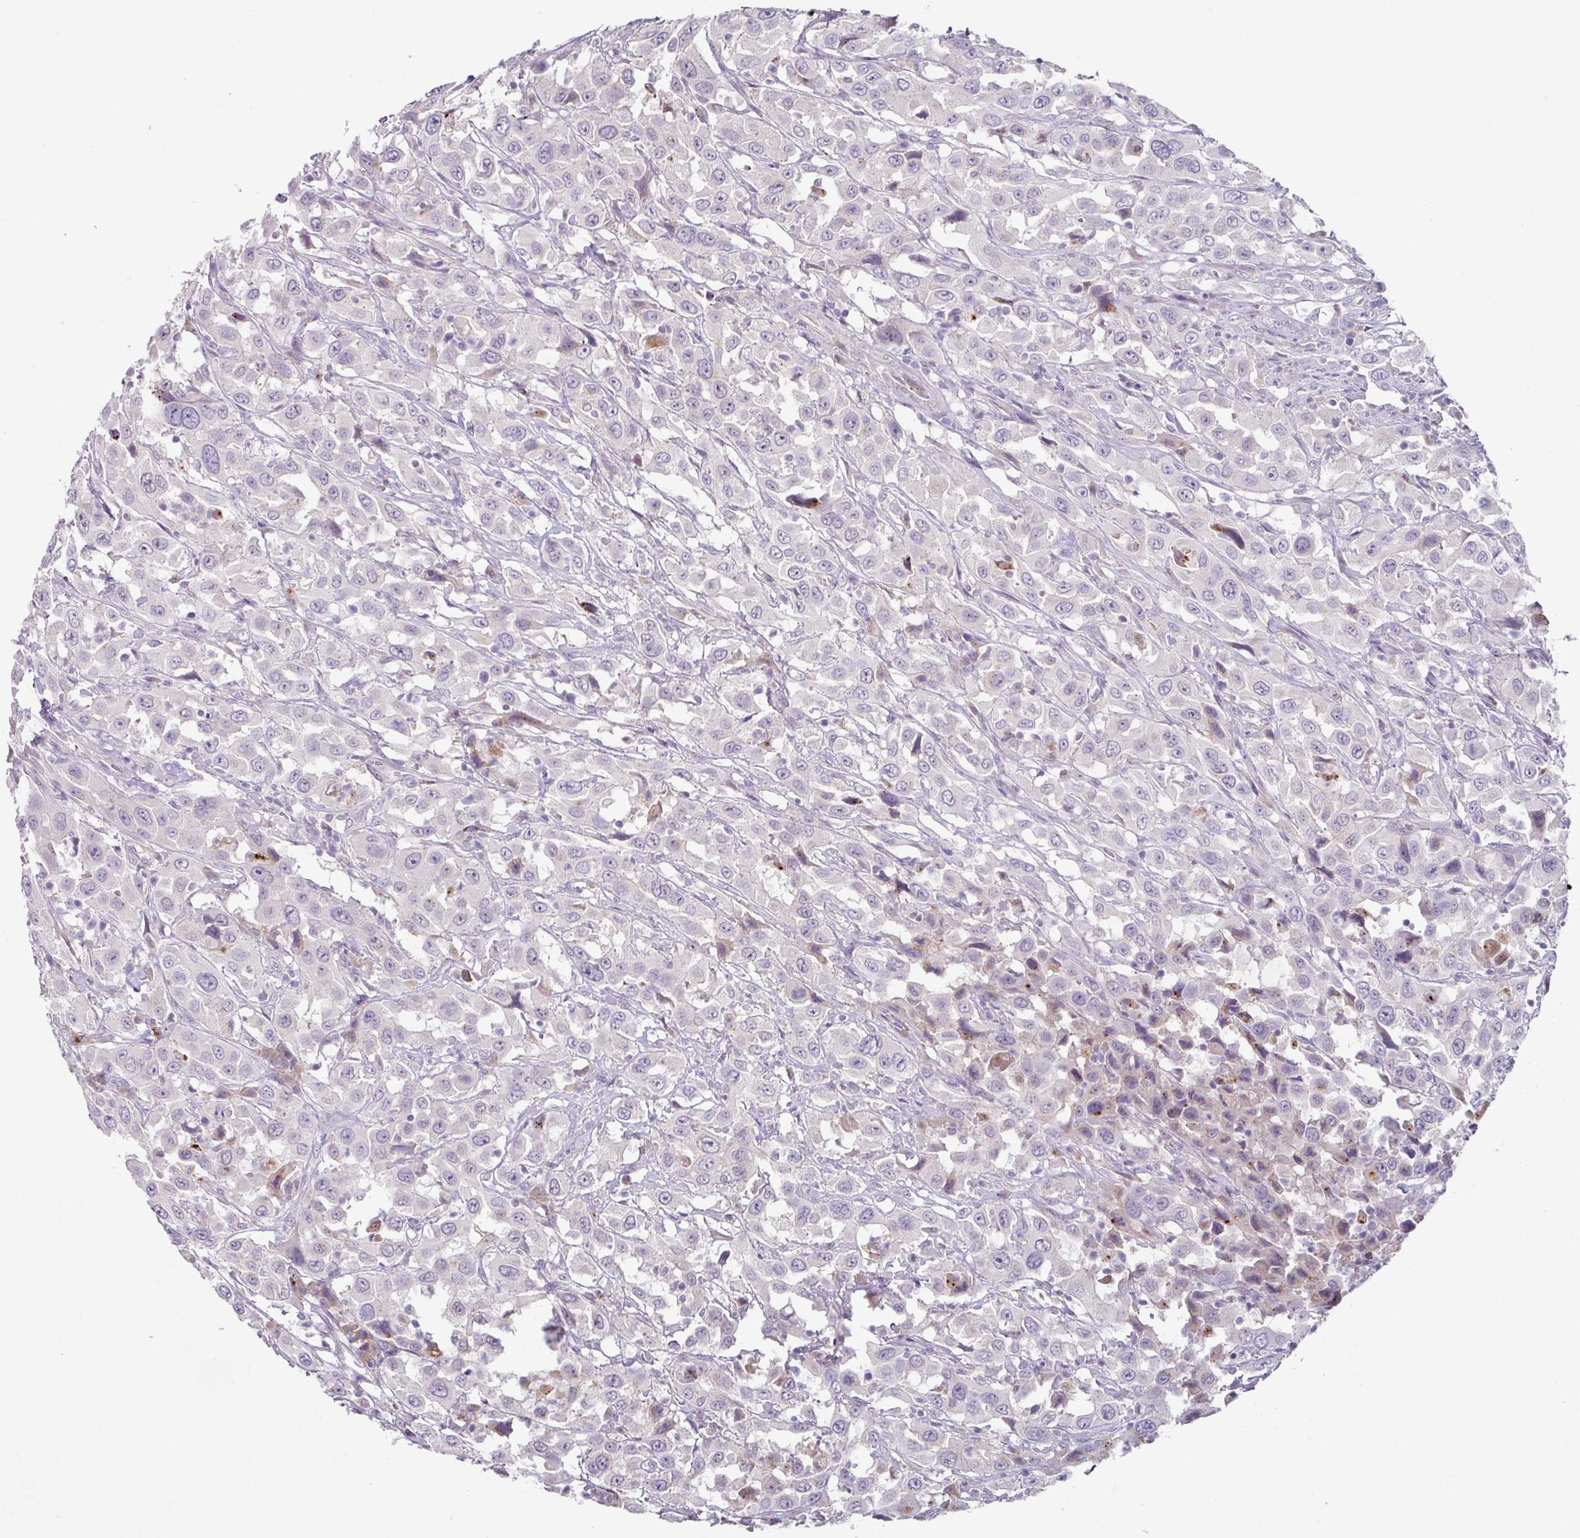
{"staining": {"intensity": "negative", "quantity": "none", "location": "none"}, "tissue": "urothelial cancer", "cell_type": "Tumor cells", "image_type": "cancer", "snomed": [{"axis": "morphology", "description": "Urothelial carcinoma, High grade"}, {"axis": "topography", "description": "Urinary bladder"}], "caption": "Urothelial cancer stained for a protein using immunohistochemistry exhibits no staining tumor cells.", "gene": "PLEKHH3", "patient": {"sex": "male", "age": 61}}